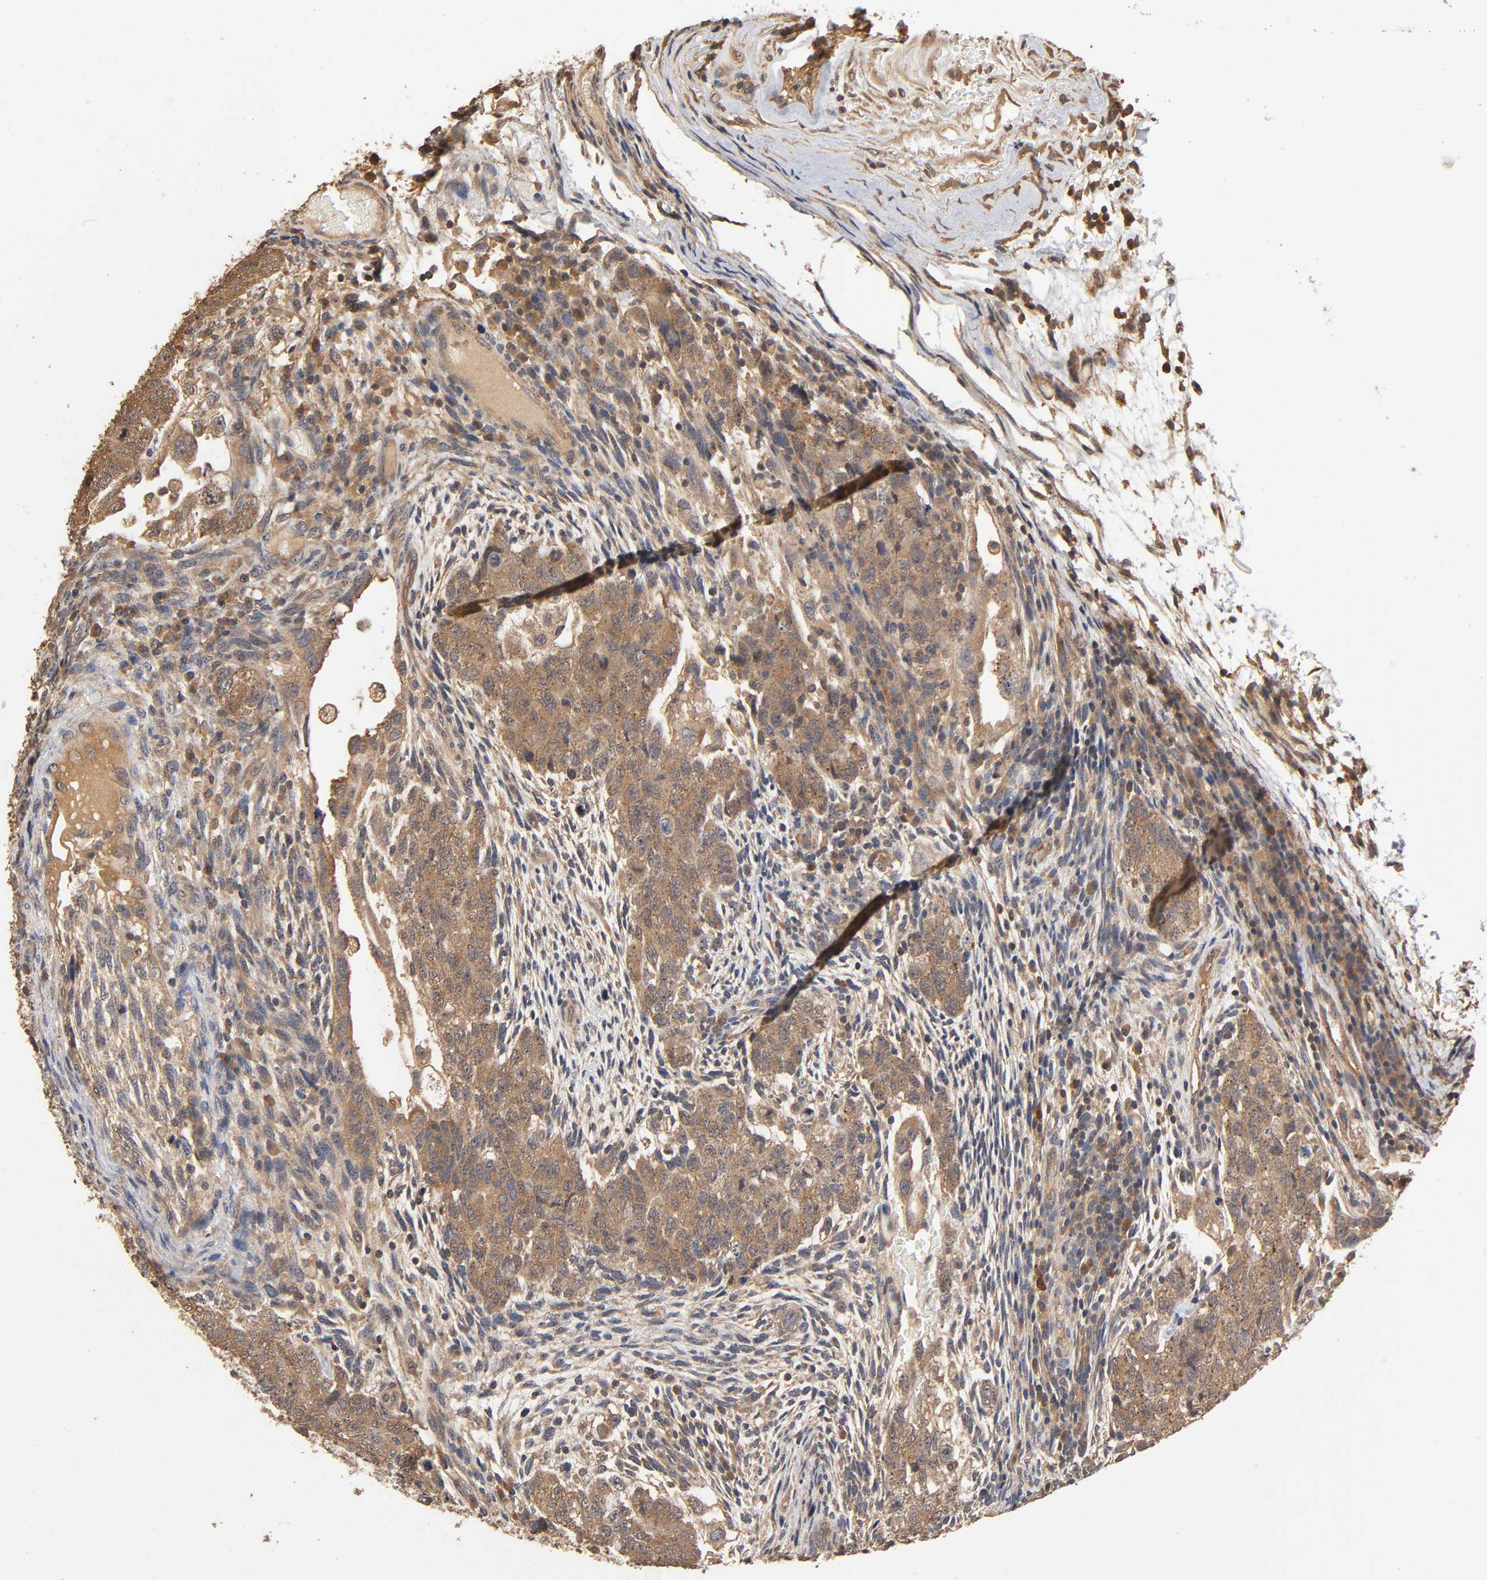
{"staining": {"intensity": "moderate", "quantity": ">75%", "location": "cytoplasmic/membranous"}, "tissue": "testis cancer", "cell_type": "Tumor cells", "image_type": "cancer", "snomed": [{"axis": "morphology", "description": "Normal tissue, NOS"}, {"axis": "morphology", "description": "Carcinoma, Embryonal, NOS"}, {"axis": "topography", "description": "Testis"}], "caption": "Protein expression analysis of human testis cancer (embryonal carcinoma) reveals moderate cytoplasmic/membranous positivity in about >75% of tumor cells.", "gene": "ARHGEF7", "patient": {"sex": "male", "age": 36}}